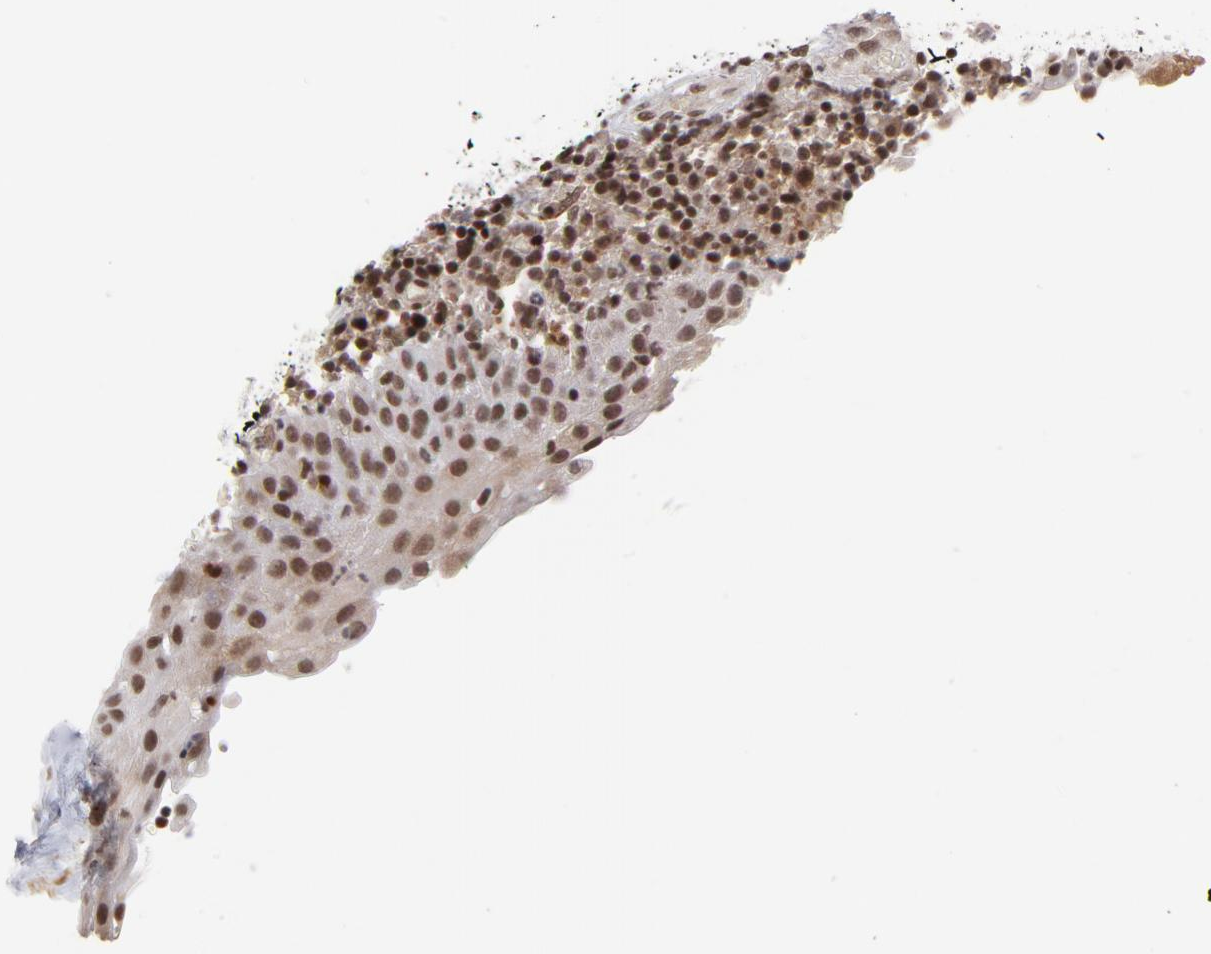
{"staining": {"intensity": "strong", "quantity": ">75%", "location": "nuclear"}, "tissue": "tonsil", "cell_type": "Germinal center cells", "image_type": "normal", "snomed": [{"axis": "morphology", "description": "Normal tissue, NOS"}, {"axis": "topography", "description": "Tonsil"}], "caption": "Immunohistochemistry (IHC) (DAB) staining of benign tonsil demonstrates strong nuclear protein expression in about >75% of germinal center cells. (brown staining indicates protein expression, while blue staining denotes nuclei).", "gene": "CTCF", "patient": {"sex": "female", "age": 40}}